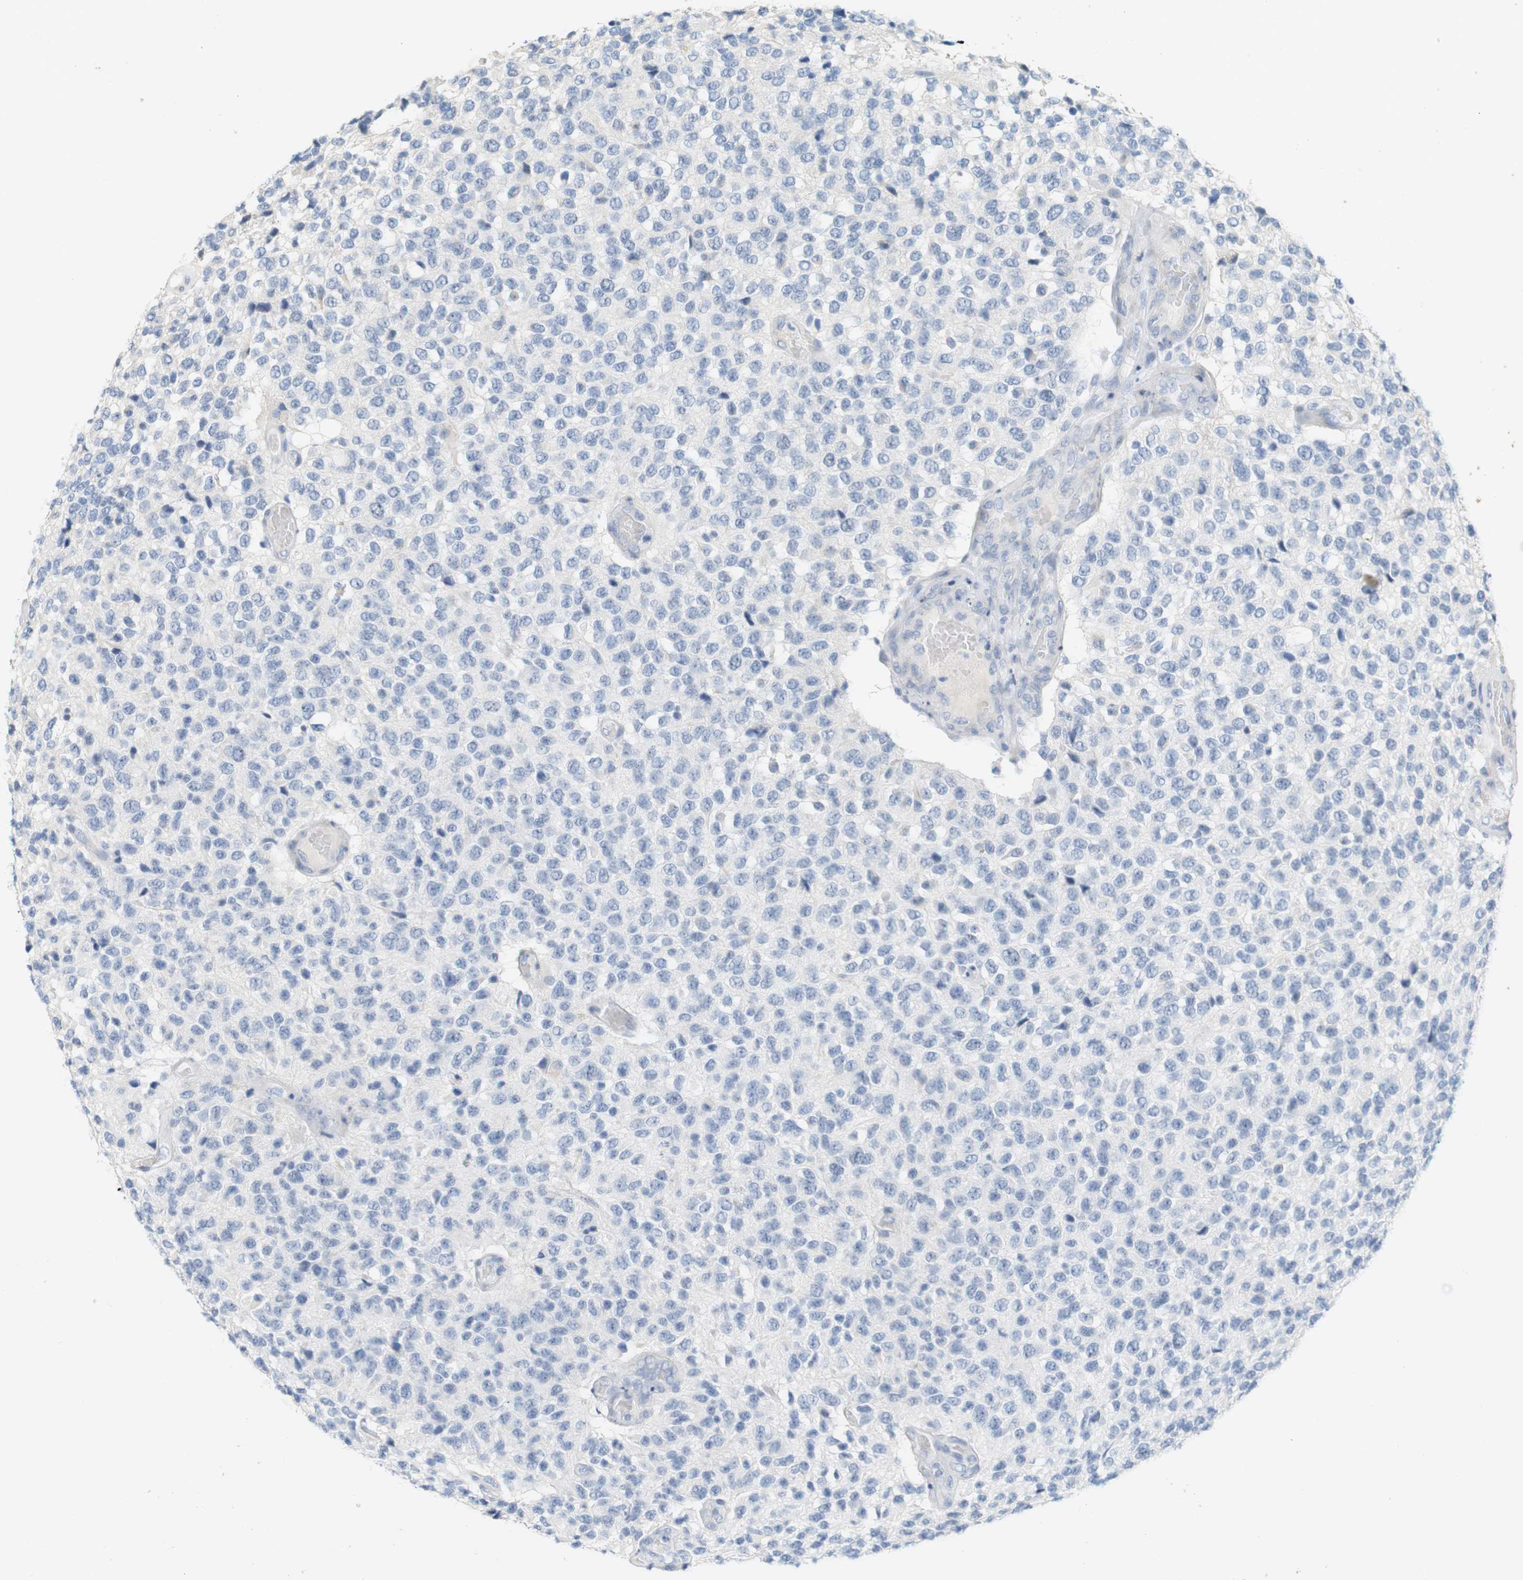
{"staining": {"intensity": "negative", "quantity": "none", "location": "none"}, "tissue": "glioma", "cell_type": "Tumor cells", "image_type": "cancer", "snomed": [{"axis": "morphology", "description": "Glioma, malignant, High grade"}, {"axis": "topography", "description": "pancreas cauda"}], "caption": "This is an IHC histopathology image of malignant glioma (high-grade). There is no staining in tumor cells.", "gene": "RGS9", "patient": {"sex": "male", "age": 60}}